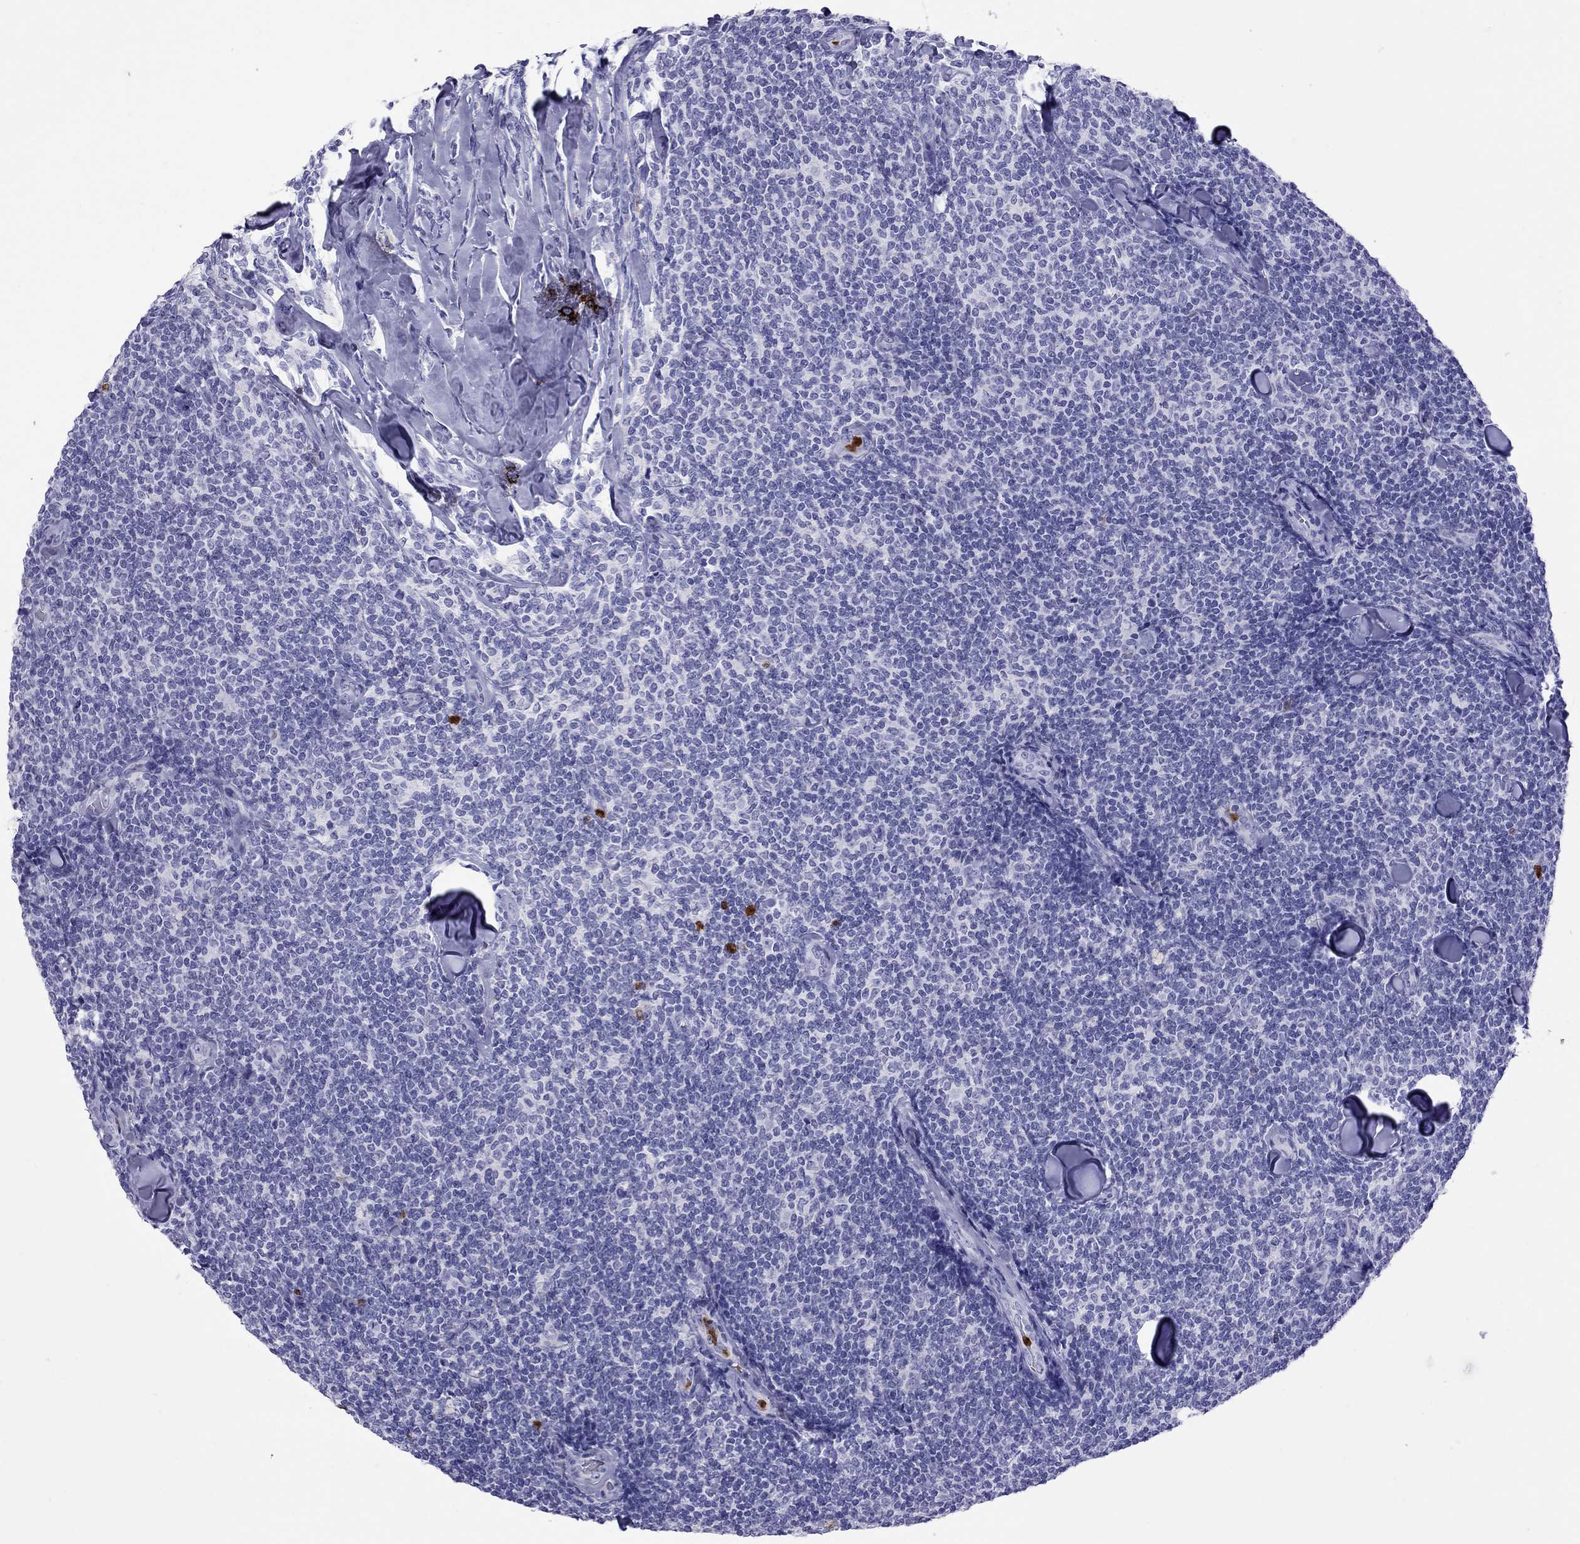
{"staining": {"intensity": "negative", "quantity": "none", "location": "none"}, "tissue": "lymphoma", "cell_type": "Tumor cells", "image_type": "cancer", "snomed": [{"axis": "morphology", "description": "Malignant lymphoma, non-Hodgkin's type, Low grade"}, {"axis": "topography", "description": "Lymph node"}], "caption": "The photomicrograph displays no significant staining in tumor cells of lymphoma.", "gene": "SLAMF1", "patient": {"sex": "female", "age": 56}}